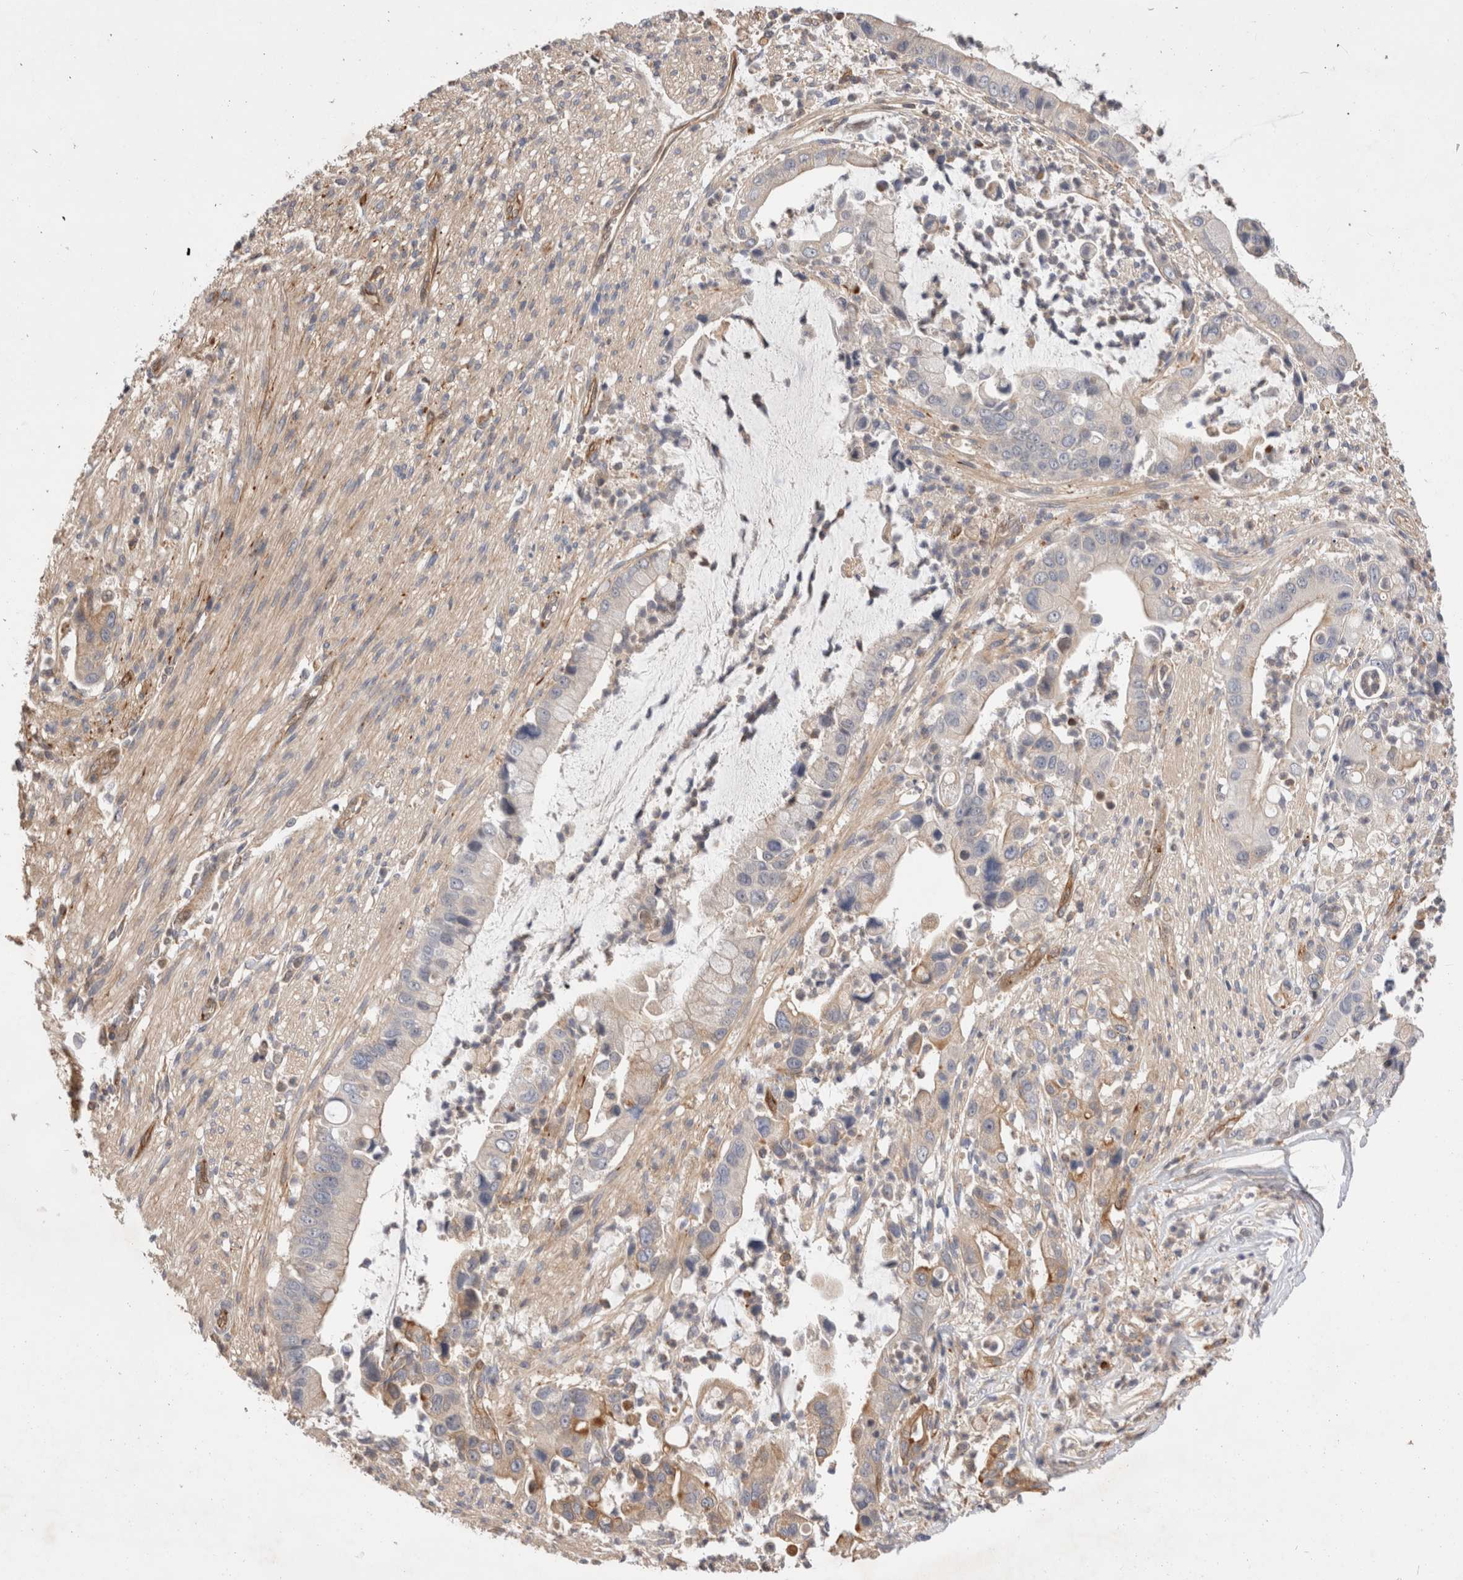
{"staining": {"intensity": "moderate", "quantity": "<25%", "location": "cytoplasmic/membranous"}, "tissue": "liver cancer", "cell_type": "Tumor cells", "image_type": "cancer", "snomed": [{"axis": "morphology", "description": "Cholangiocarcinoma"}, {"axis": "topography", "description": "Liver"}], "caption": "Immunohistochemistry (IHC) (DAB) staining of human liver cancer (cholangiocarcinoma) reveals moderate cytoplasmic/membranous protein staining in about <25% of tumor cells. (IHC, brightfield microscopy, high magnification).", "gene": "BNIP2", "patient": {"sex": "female", "age": 54}}